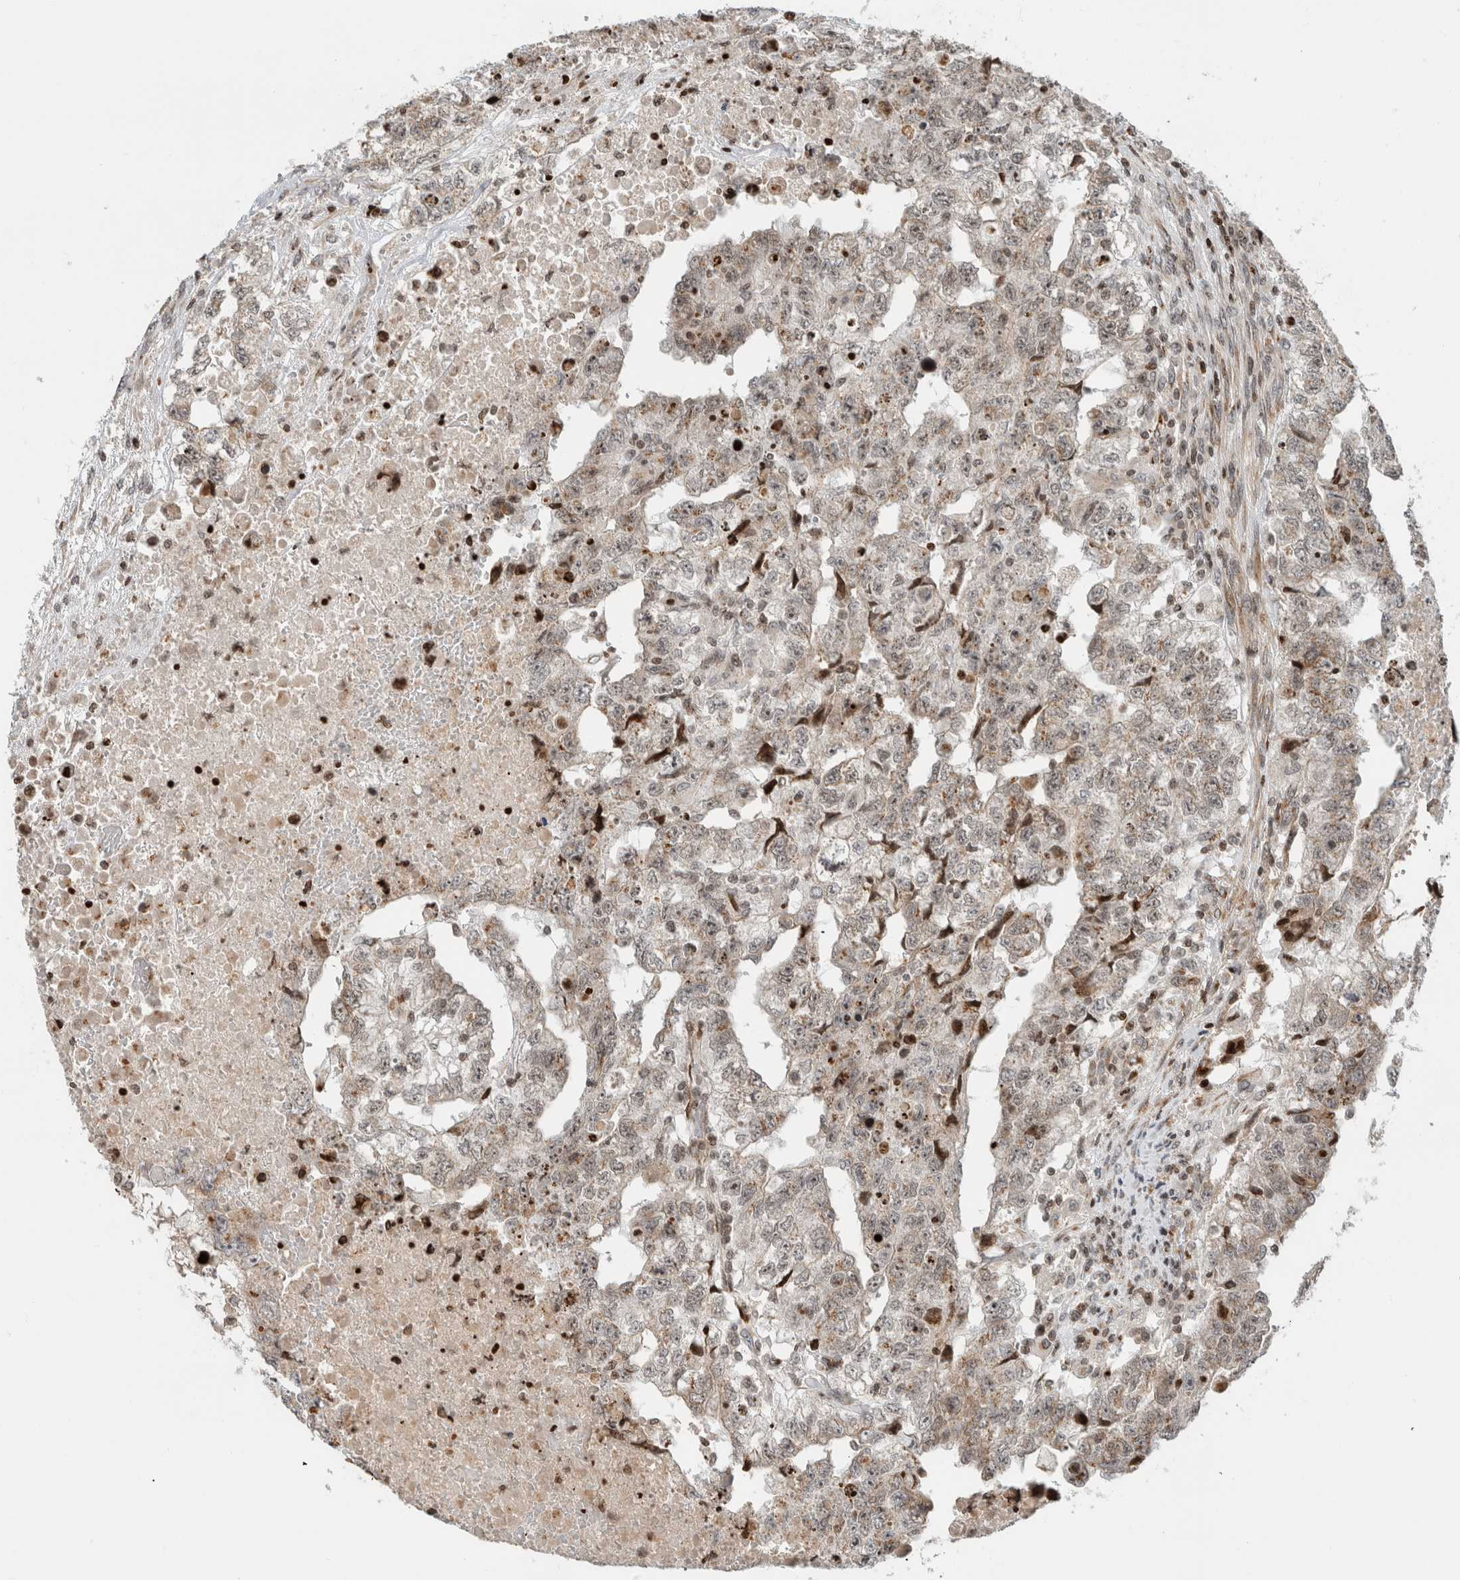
{"staining": {"intensity": "moderate", "quantity": "<25%", "location": "cytoplasmic/membranous"}, "tissue": "testis cancer", "cell_type": "Tumor cells", "image_type": "cancer", "snomed": [{"axis": "morphology", "description": "Carcinoma, Embryonal, NOS"}, {"axis": "topography", "description": "Testis"}], "caption": "An image showing moderate cytoplasmic/membranous staining in about <25% of tumor cells in embryonal carcinoma (testis), as visualized by brown immunohistochemical staining.", "gene": "GINS4", "patient": {"sex": "male", "age": 36}}